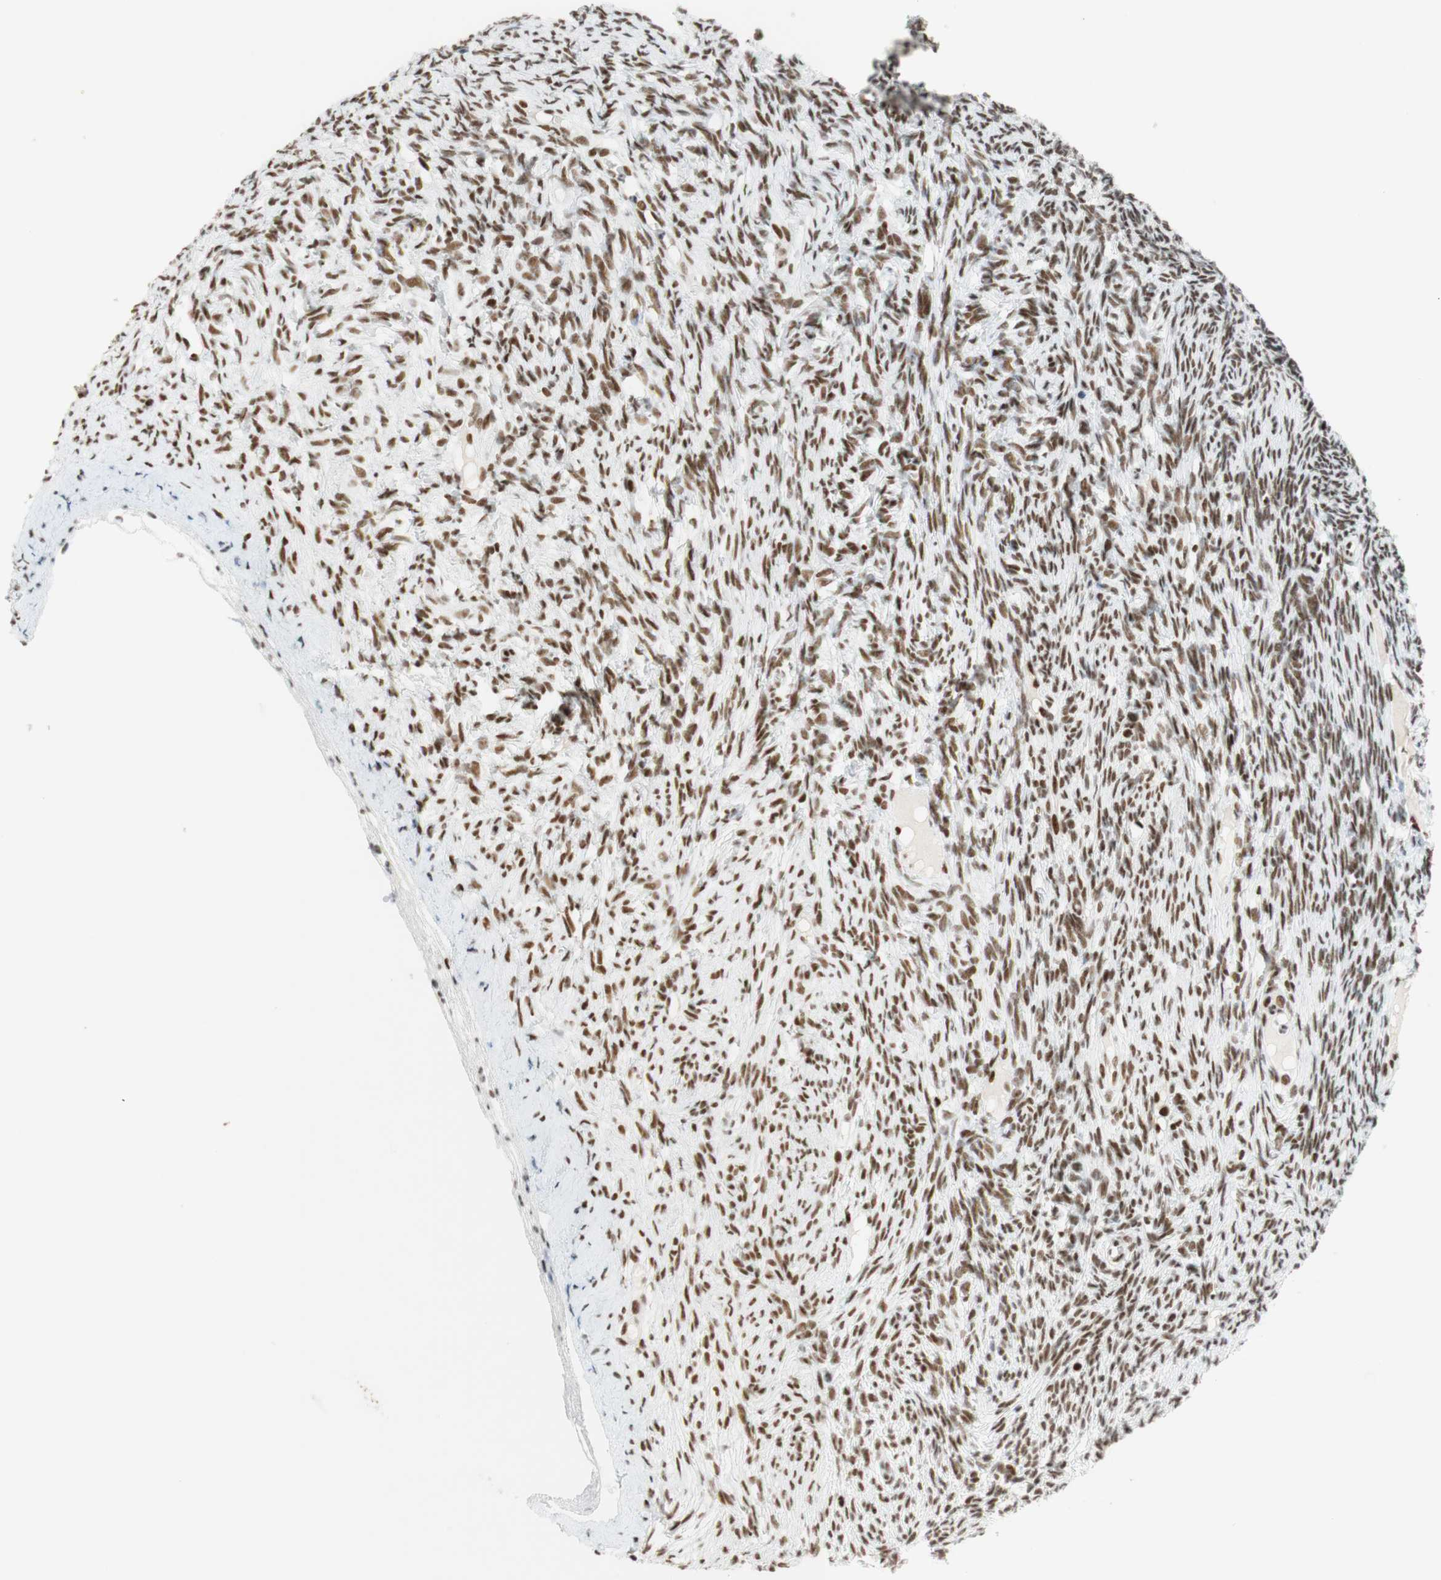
{"staining": {"intensity": "strong", "quantity": ">75%", "location": "nuclear"}, "tissue": "ovary", "cell_type": "Follicle cells", "image_type": "normal", "snomed": [{"axis": "morphology", "description": "Normal tissue, NOS"}, {"axis": "topography", "description": "Ovary"}], "caption": "Normal ovary was stained to show a protein in brown. There is high levels of strong nuclear staining in approximately >75% of follicle cells.", "gene": "RNF20", "patient": {"sex": "female", "age": 33}}